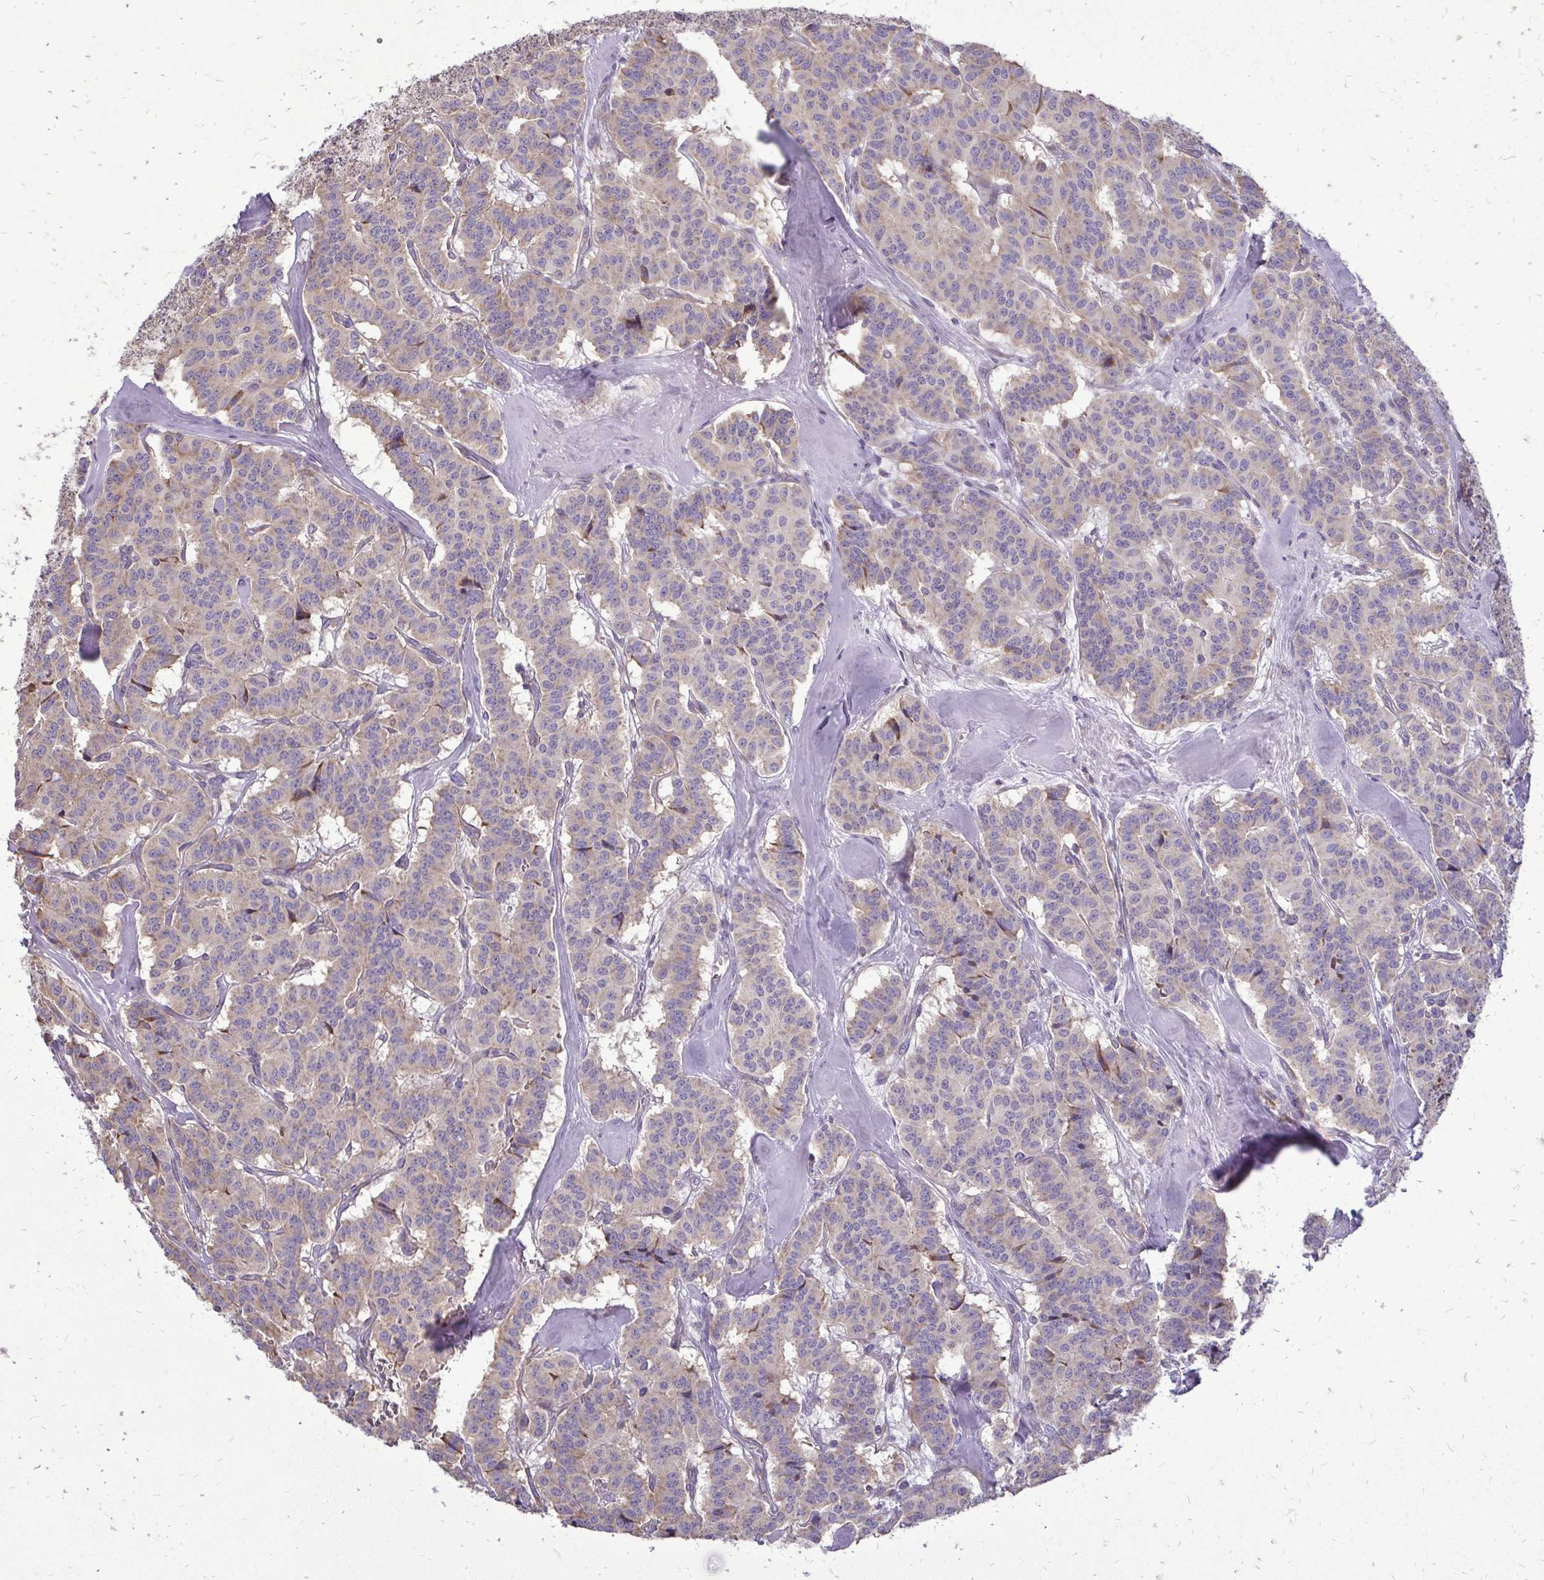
{"staining": {"intensity": "weak", "quantity": "<25%", "location": "cytoplasmic/membranous"}, "tissue": "carcinoid", "cell_type": "Tumor cells", "image_type": "cancer", "snomed": [{"axis": "morphology", "description": "Normal tissue, NOS"}, {"axis": "morphology", "description": "Carcinoid, malignant, NOS"}, {"axis": "topography", "description": "Lung"}], "caption": "Histopathology image shows no protein positivity in tumor cells of carcinoid (malignant) tissue. (DAB (3,3'-diaminobenzidine) immunohistochemistry (IHC), high magnification).", "gene": "RPS3", "patient": {"sex": "female", "age": 46}}